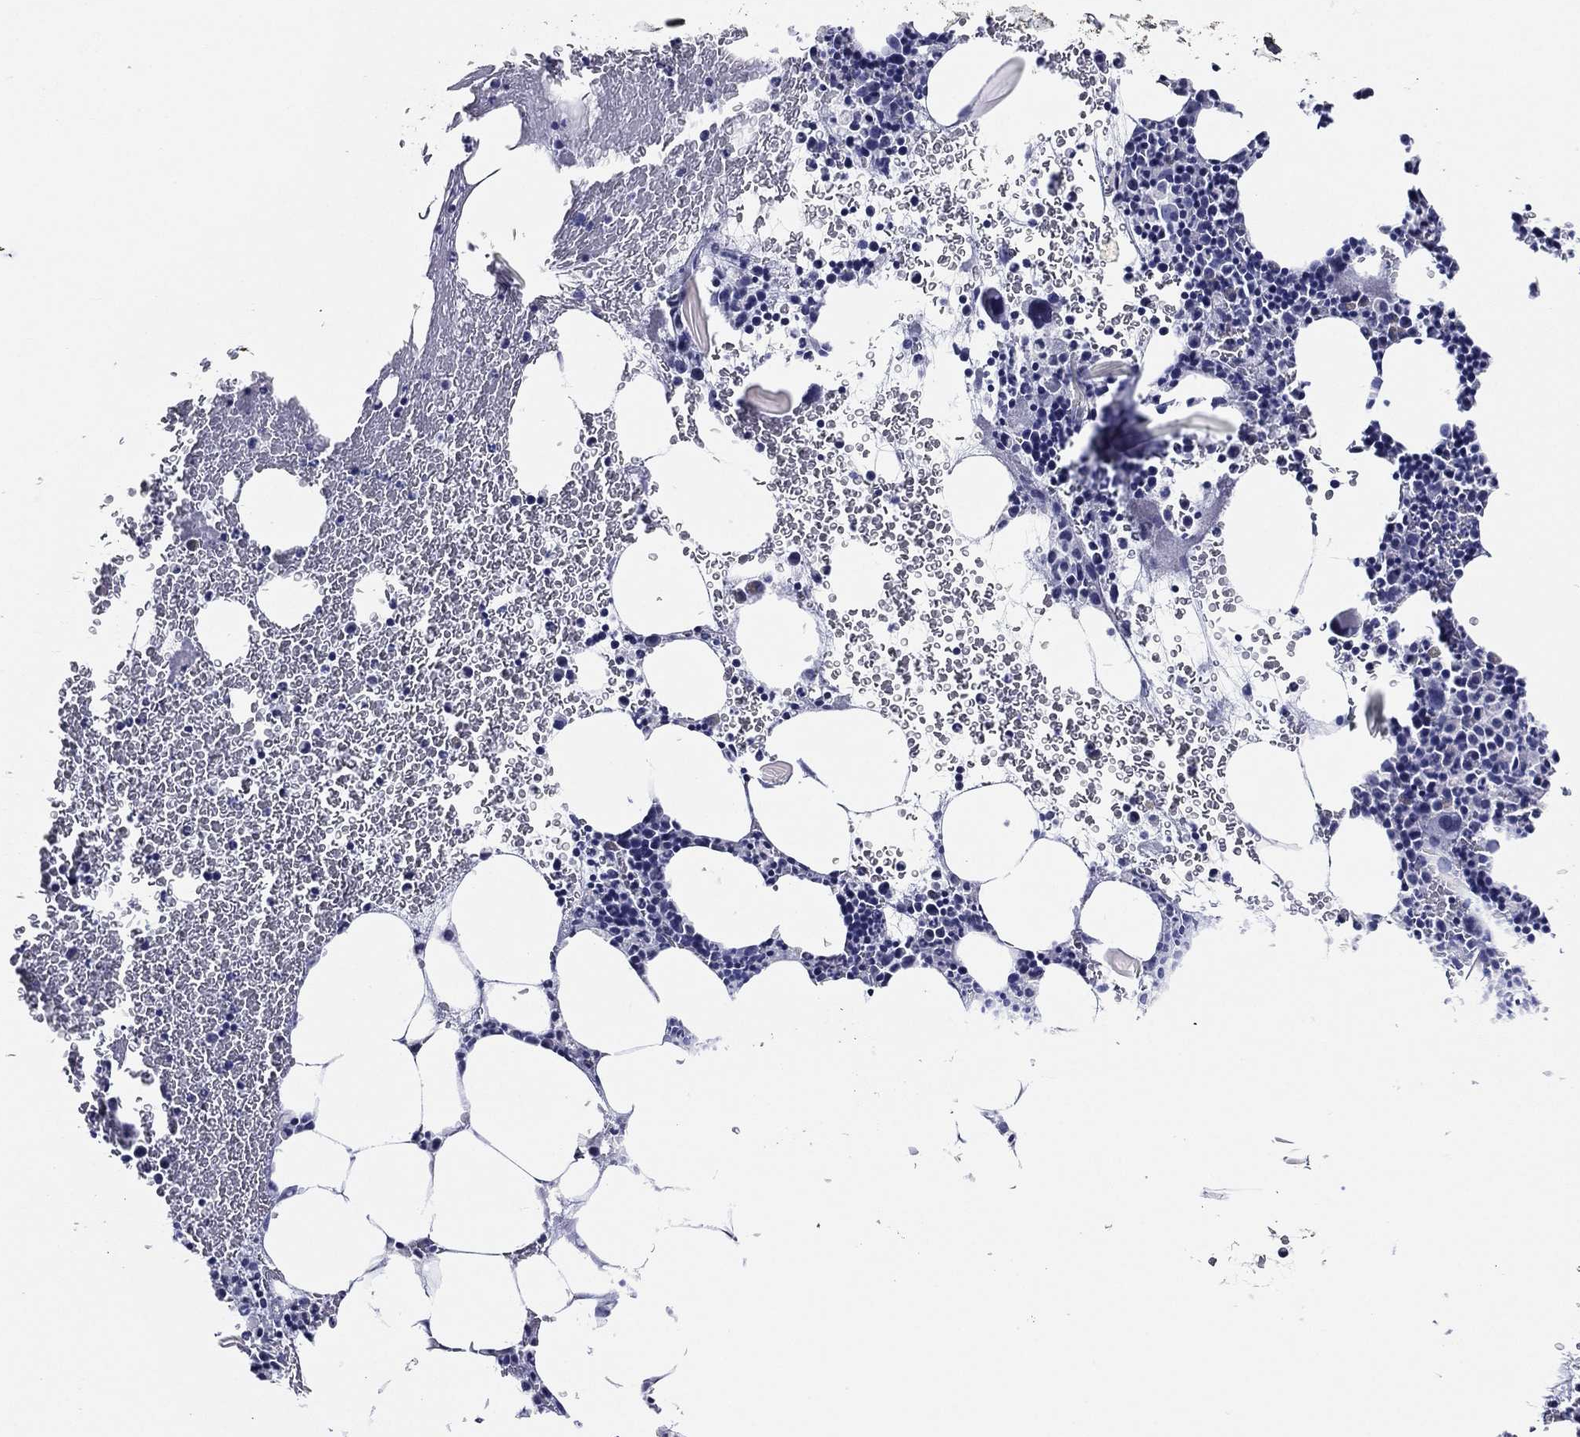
{"staining": {"intensity": "negative", "quantity": "none", "location": "none"}, "tissue": "bone marrow", "cell_type": "Hematopoietic cells", "image_type": "normal", "snomed": [{"axis": "morphology", "description": "Normal tissue, NOS"}, {"axis": "topography", "description": "Bone marrow"}], "caption": "An IHC image of unremarkable bone marrow is shown. There is no staining in hematopoietic cells of bone marrow.", "gene": "SLC13A4", "patient": {"sex": "female", "age": 79}}